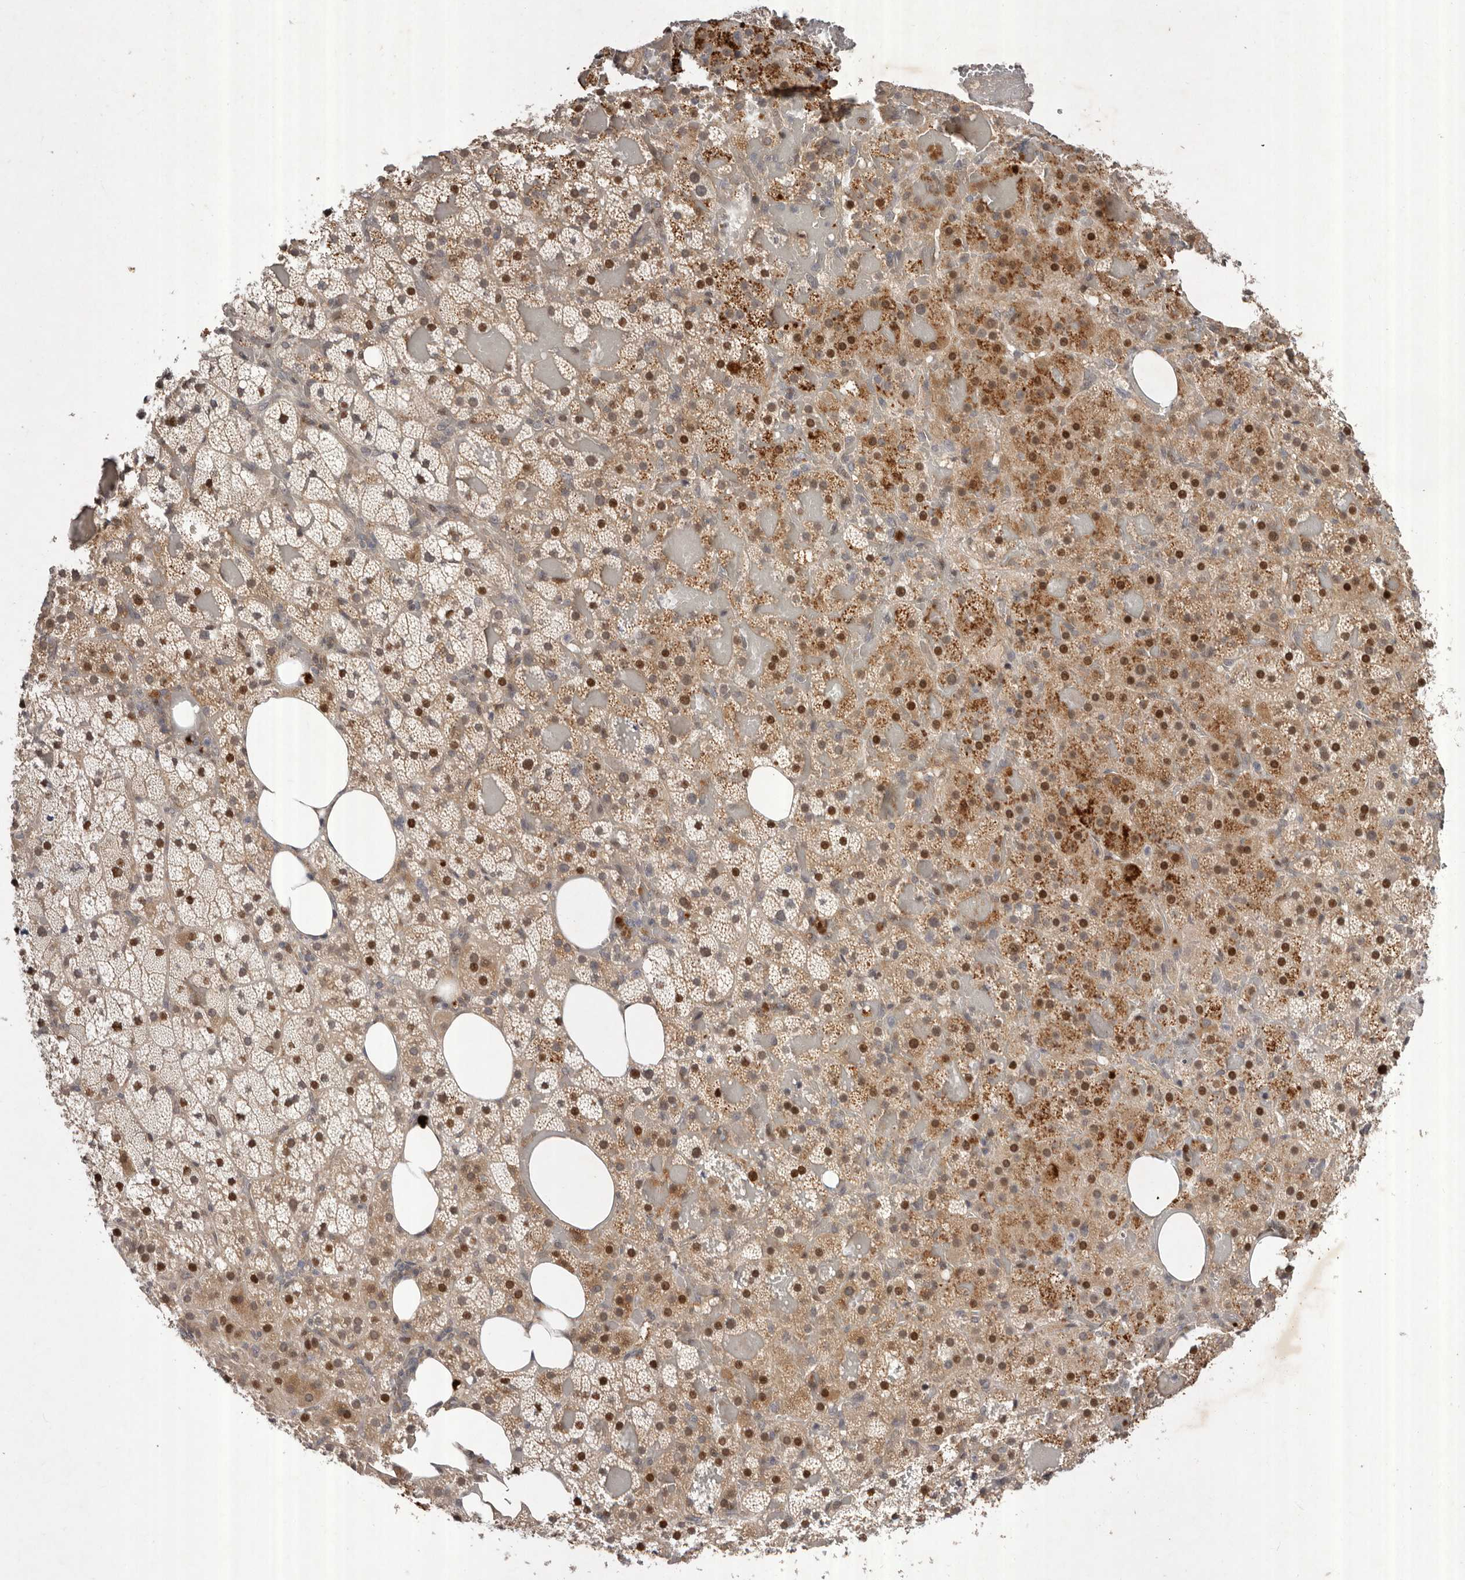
{"staining": {"intensity": "strong", "quantity": "25%-75%", "location": "cytoplasmic/membranous,nuclear"}, "tissue": "adrenal gland", "cell_type": "Glandular cells", "image_type": "normal", "snomed": [{"axis": "morphology", "description": "Normal tissue, NOS"}, {"axis": "topography", "description": "Adrenal gland"}], "caption": "Normal adrenal gland exhibits strong cytoplasmic/membranous,nuclear expression in about 25%-75% of glandular cells, visualized by immunohistochemistry.", "gene": "ABL1", "patient": {"sex": "female", "age": 59}}